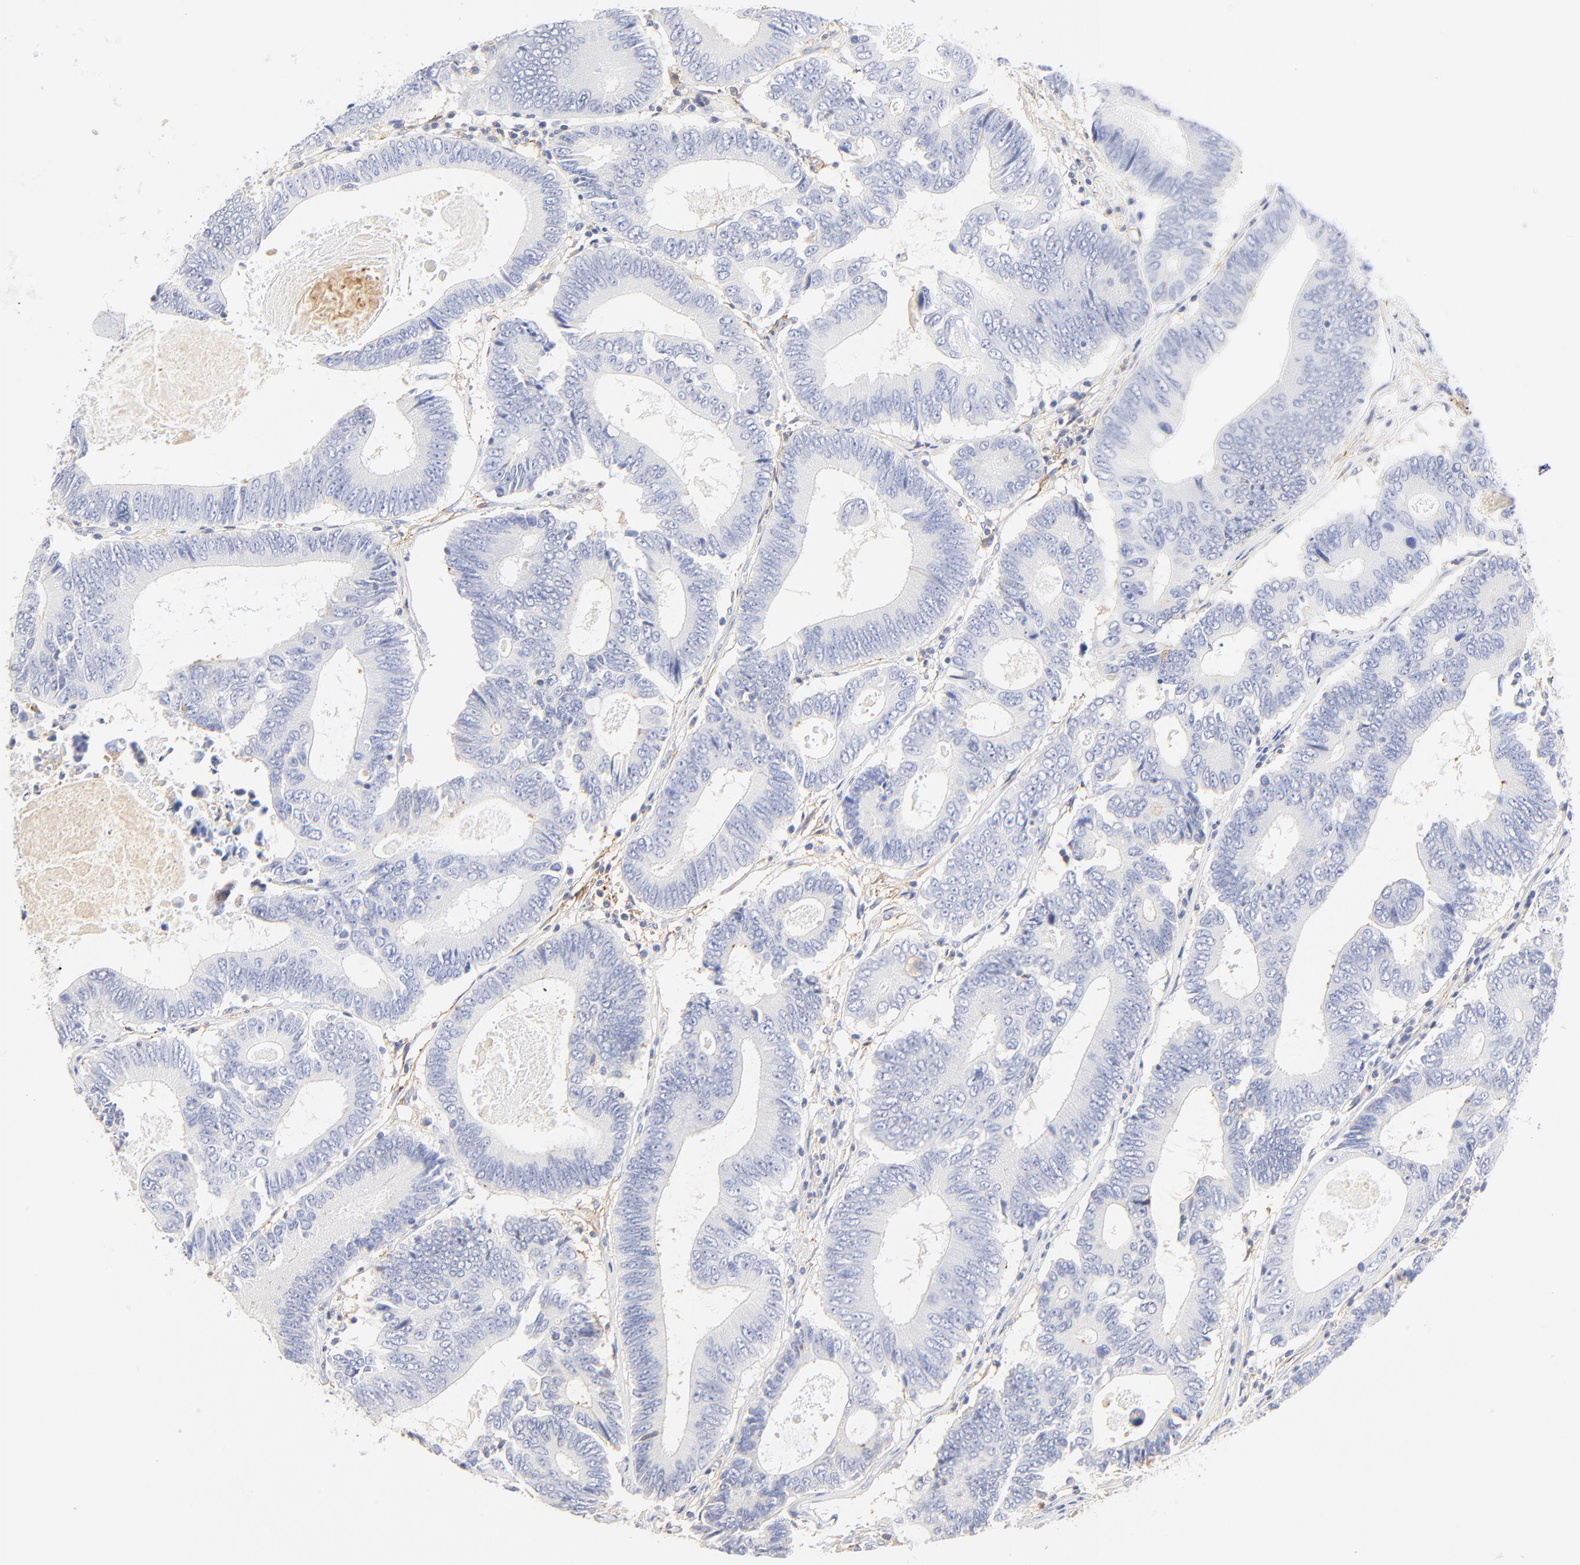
{"staining": {"intensity": "negative", "quantity": "none", "location": "none"}, "tissue": "colorectal cancer", "cell_type": "Tumor cells", "image_type": "cancer", "snomed": [{"axis": "morphology", "description": "Adenocarcinoma, NOS"}, {"axis": "topography", "description": "Colon"}], "caption": "IHC photomicrograph of neoplastic tissue: human colorectal cancer stained with DAB shows no significant protein positivity in tumor cells. (DAB immunohistochemistry visualized using brightfield microscopy, high magnification).", "gene": "MDGA2", "patient": {"sex": "female", "age": 78}}